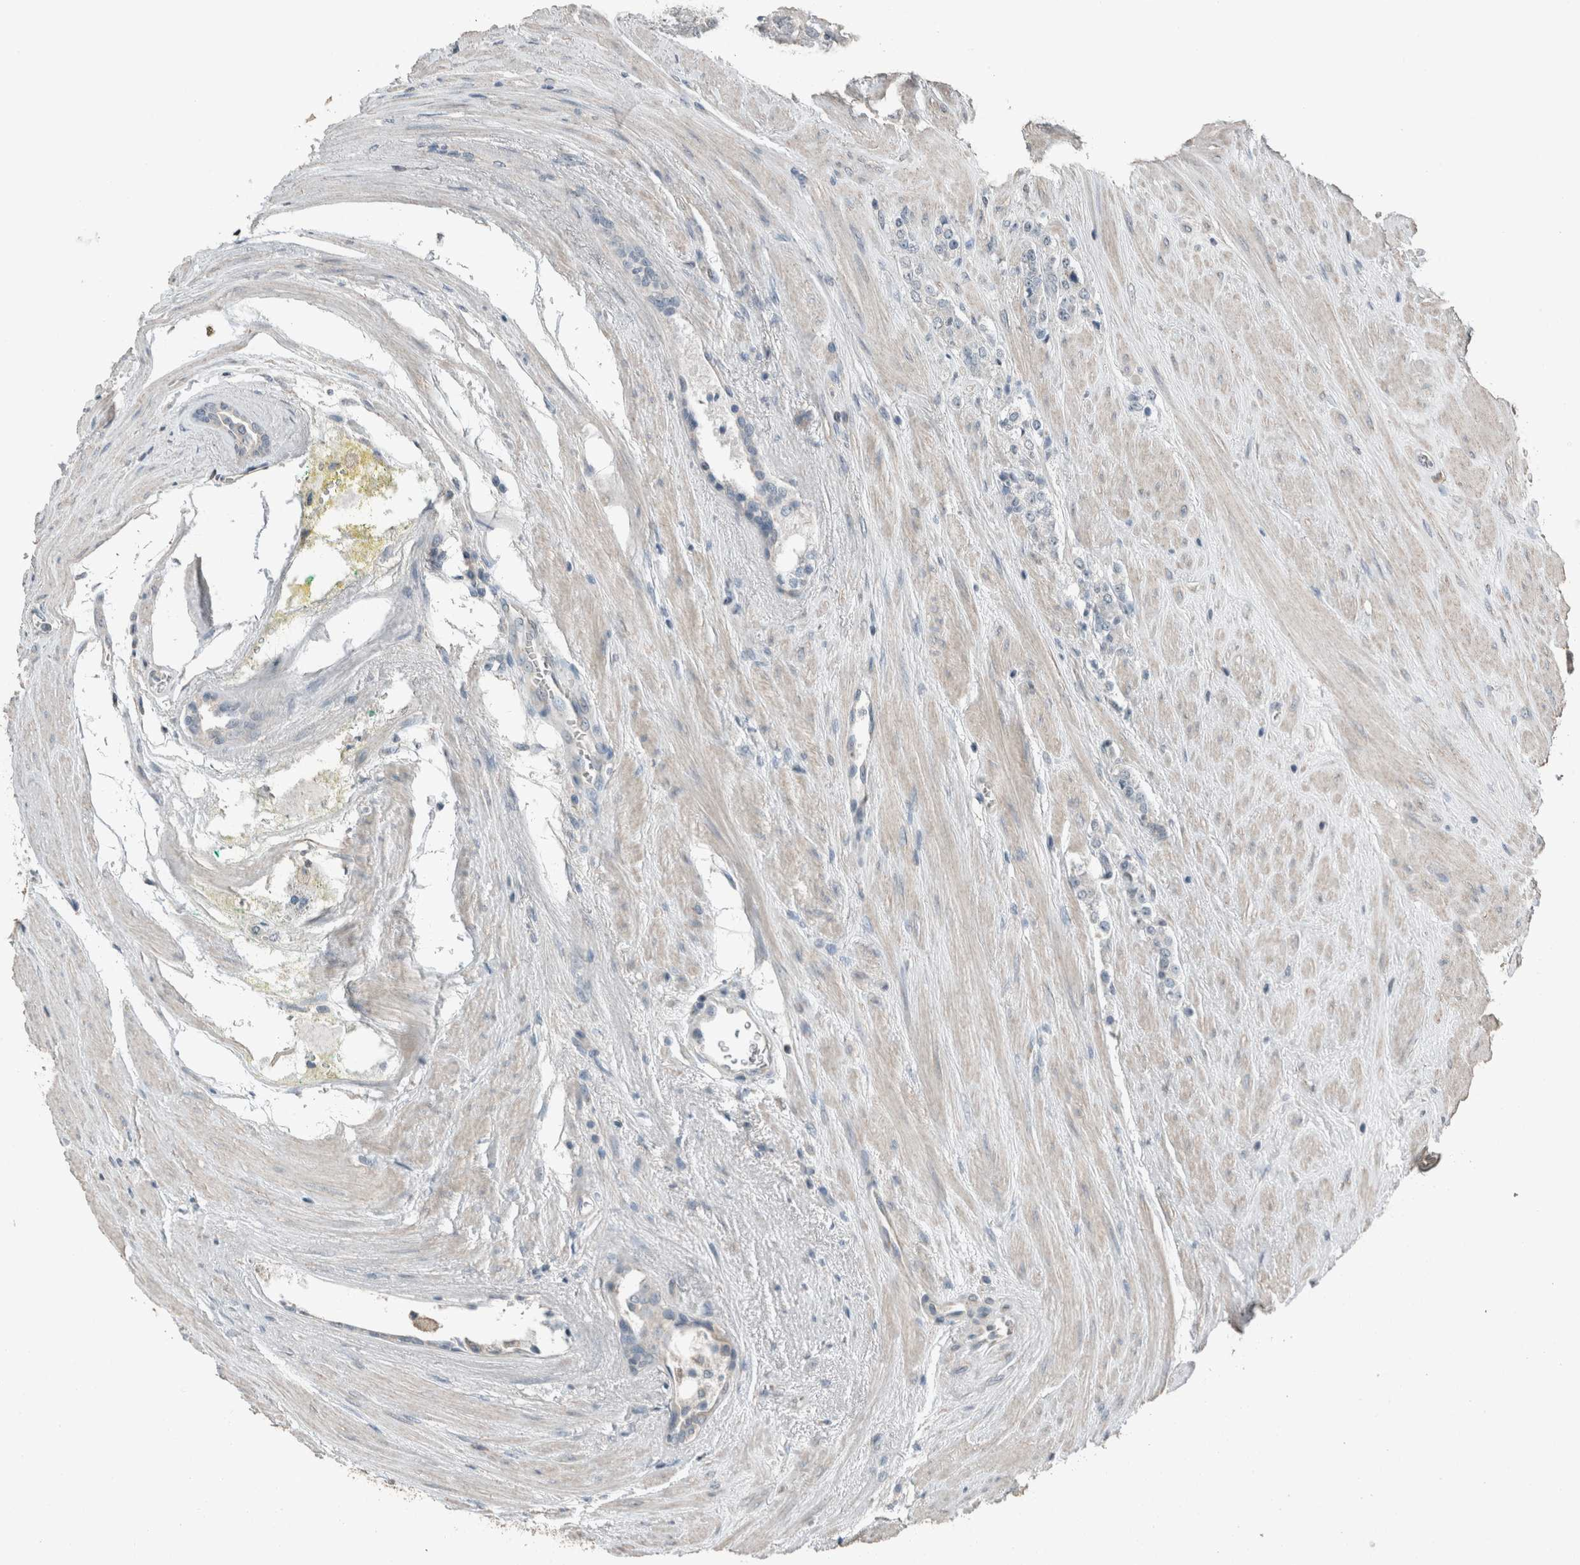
{"staining": {"intensity": "negative", "quantity": "none", "location": "none"}, "tissue": "prostate cancer", "cell_type": "Tumor cells", "image_type": "cancer", "snomed": [{"axis": "morphology", "description": "Adenocarcinoma, High grade"}, {"axis": "topography", "description": "Prostate"}], "caption": "Photomicrograph shows no protein positivity in tumor cells of adenocarcinoma (high-grade) (prostate) tissue.", "gene": "ACVR2B", "patient": {"sex": "male", "age": 71}}